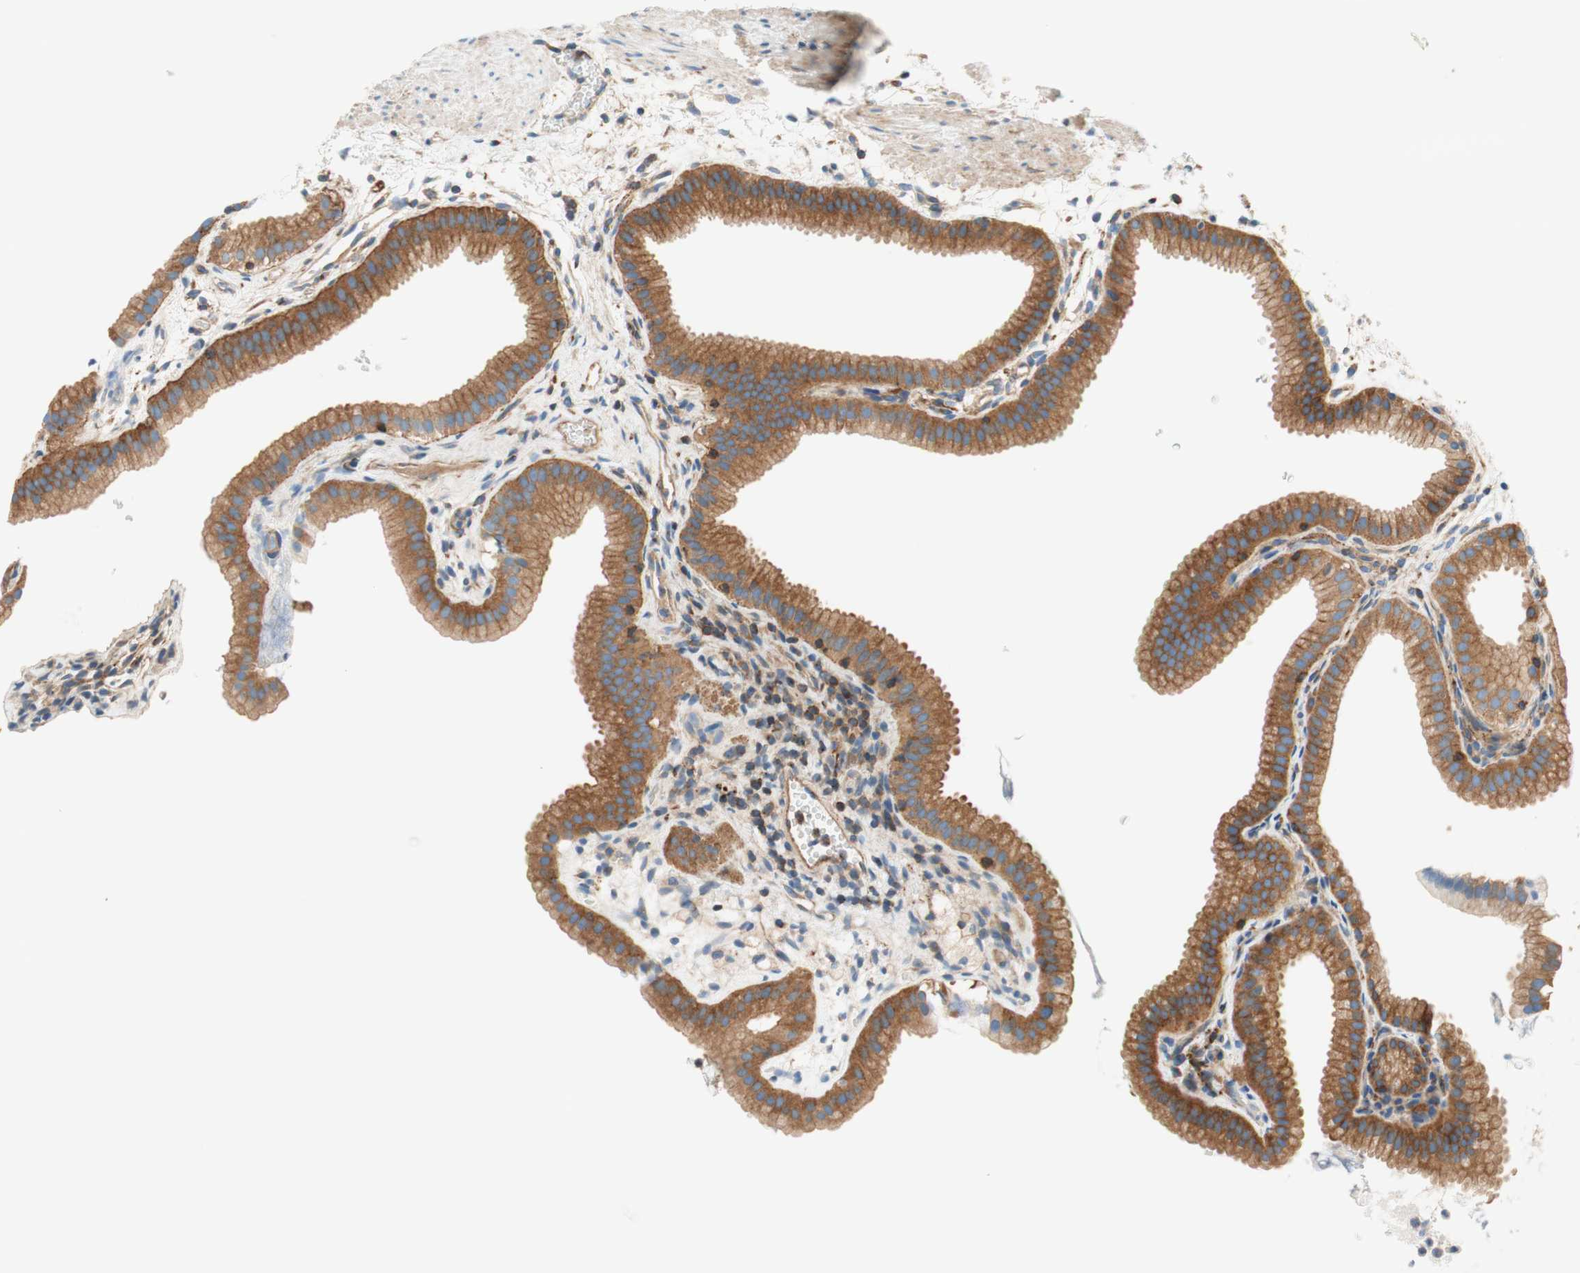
{"staining": {"intensity": "strong", "quantity": ">75%", "location": "cytoplasmic/membranous"}, "tissue": "gallbladder", "cell_type": "Glandular cells", "image_type": "normal", "snomed": [{"axis": "morphology", "description": "Normal tissue, NOS"}, {"axis": "topography", "description": "Gallbladder"}], "caption": "Immunohistochemical staining of unremarkable gallbladder demonstrates high levels of strong cytoplasmic/membranous positivity in approximately >75% of glandular cells.", "gene": "VPS26A", "patient": {"sex": "female", "age": 64}}